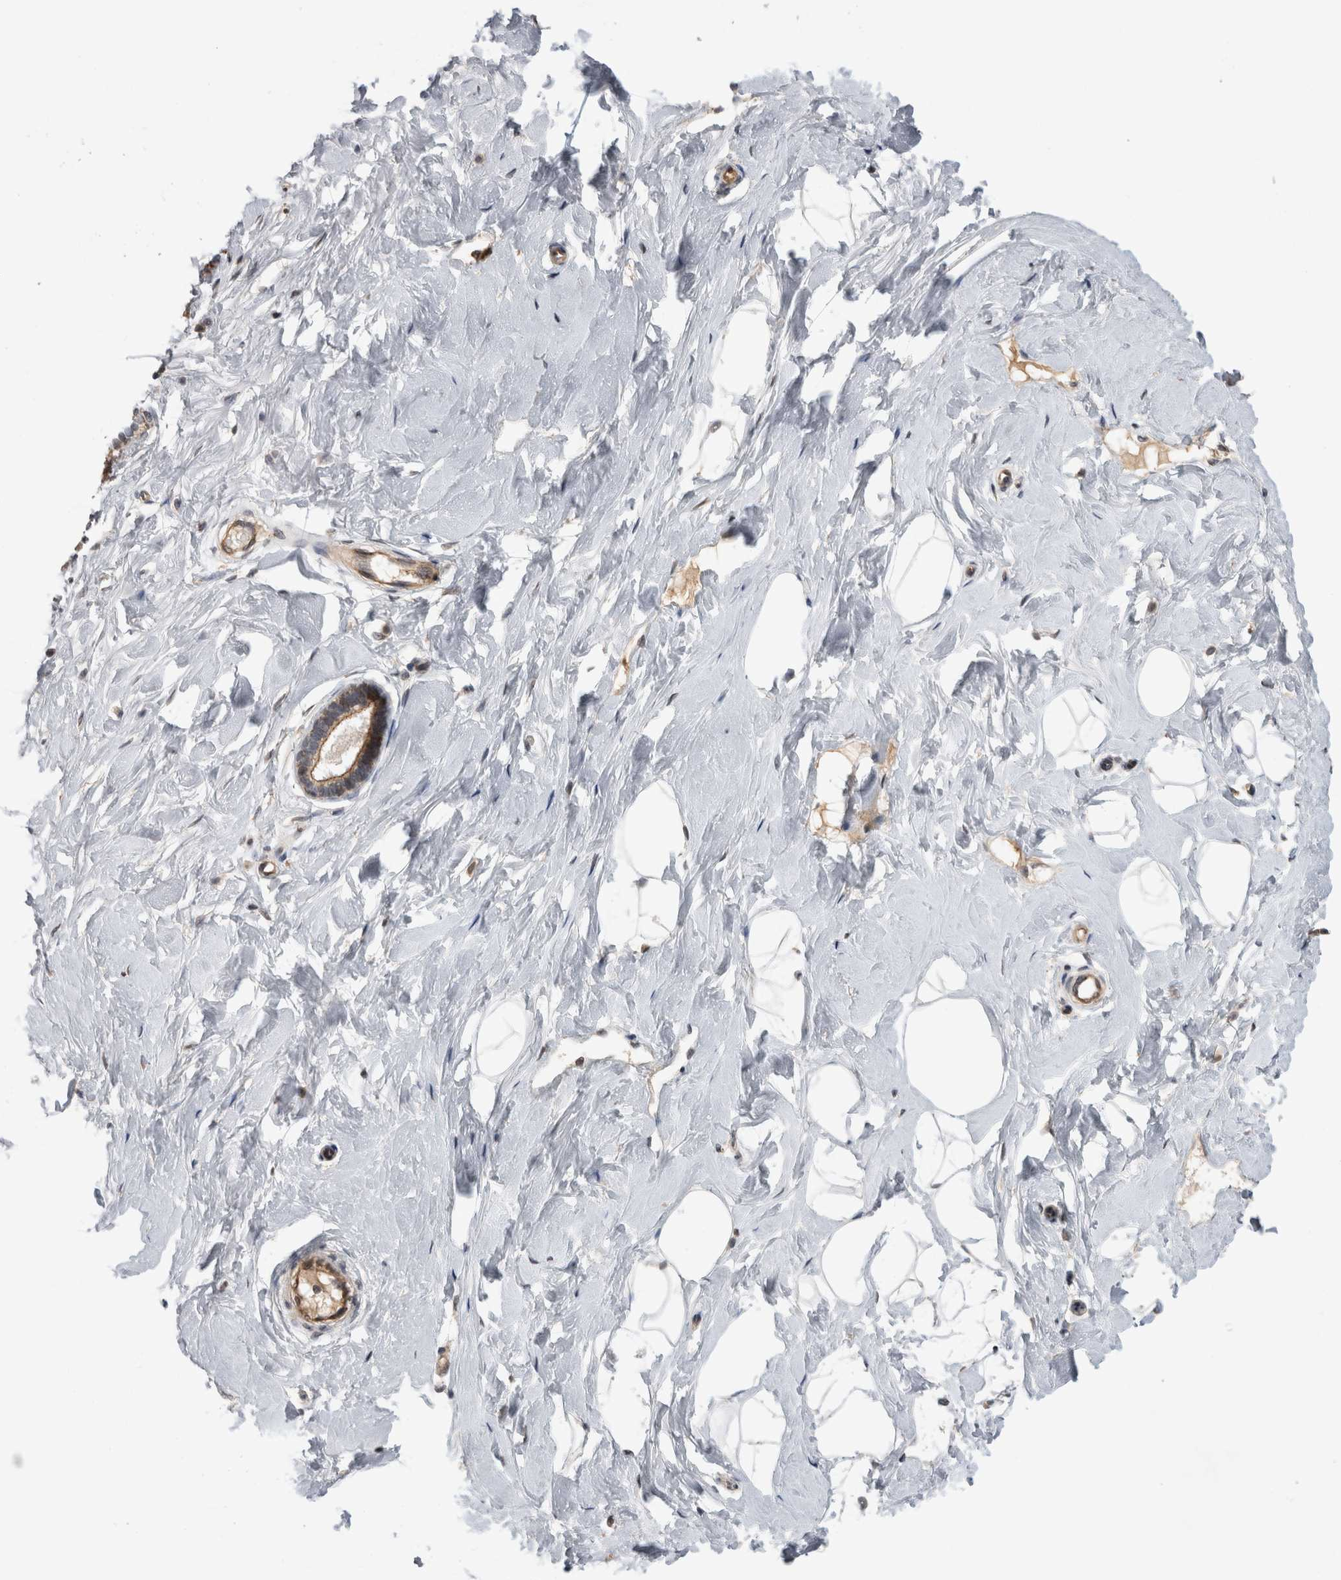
{"staining": {"intensity": "negative", "quantity": "none", "location": "none"}, "tissue": "breast", "cell_type": "Adipocytes", "image_type": "normal", "snomed": [{"axis": "morphology", "description": "Normal tissue, NOS"}, {"axis": "topography", "description": "Breast"}], "caption": "Adipocytes are negative for protein expression in unremarkable human breast. The staining was performed using DAB to visualize the protein expression in brown, while the nuclei were stained in blue with hematoxylin (Magnification: 20x).", "gene": "KCNIP1", "patient": {"sex": "female", "age": 23}}